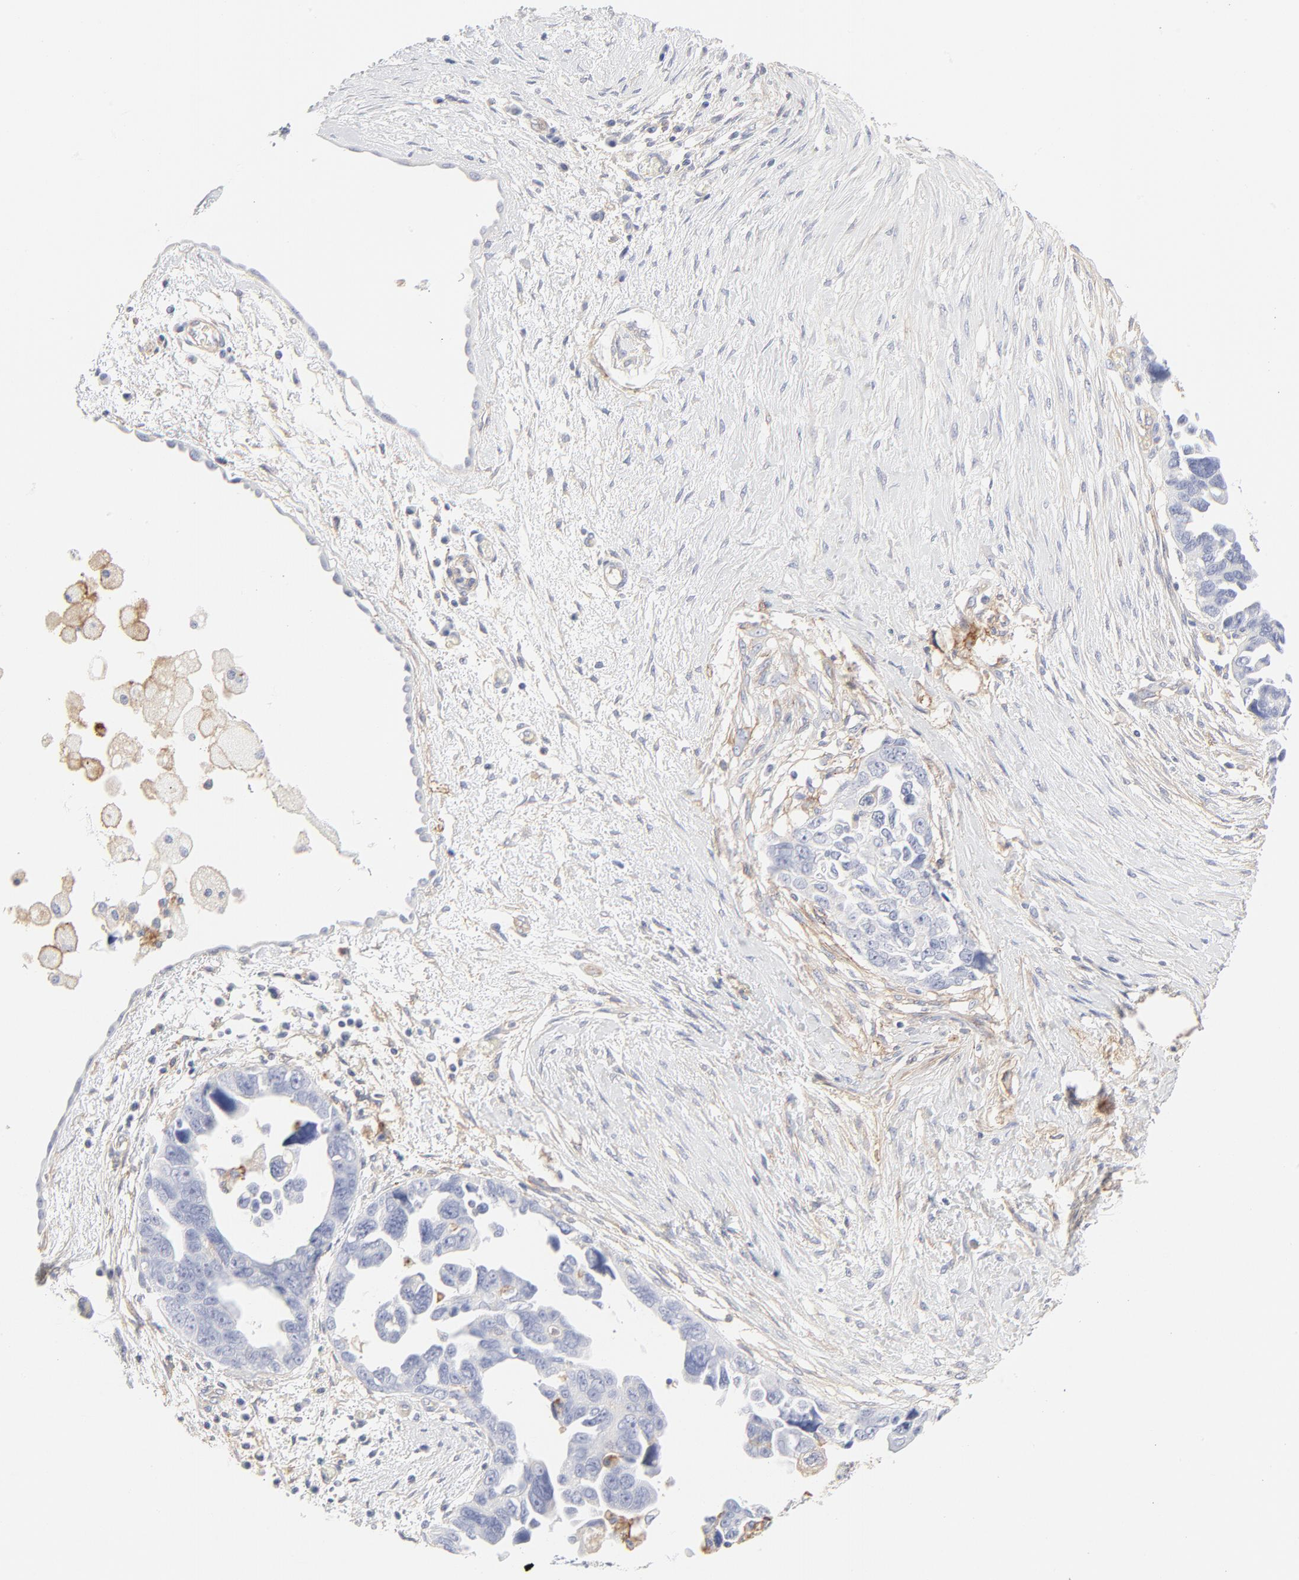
{"staining": {"intensity": "negative", "quantity": "none", "location": "none"}, "tissue": "ovarian cancer", "cell_type": "Tumor cells", "image_type": "cancer", "snomed": [{"axis": "morphology", "description": "Cystadenocarcinoma, serous, NOS"}, {"axis": "topography", "description": "Ovary"}], "caption": "Ovarian cancer (serous cystadenocarcinoma) was stained to show a protein in brown. There is no significant expression in tumor cells. The staining was performed using DAB to visualize the protein expression in brown, while the nuclei were stained in blue with hematoxylin (Magnification: 20x).", "gene": "ITGA5", "patient": {"sex": "female", "age": 63}}